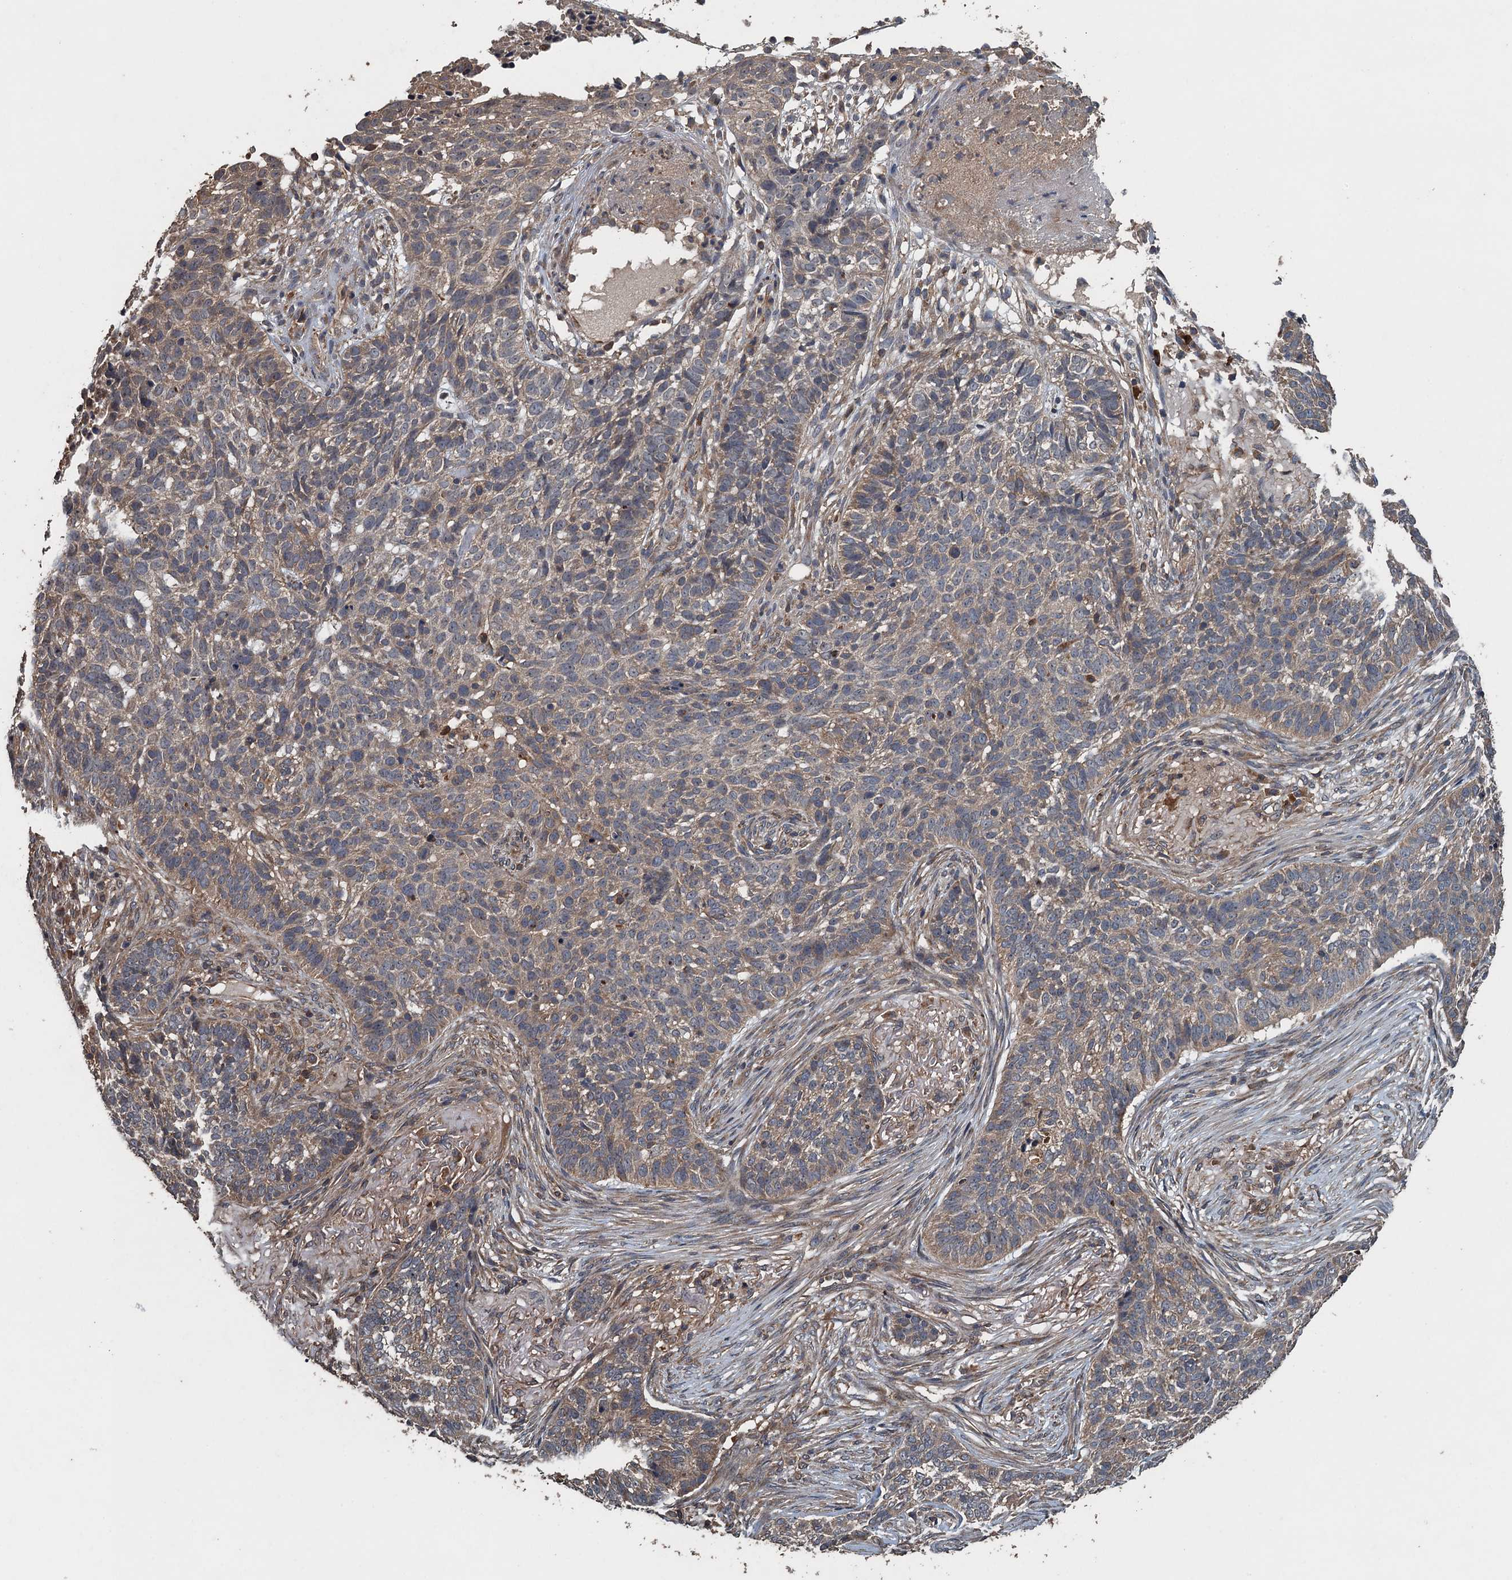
{"staining": {"intensity": "weak", "quantity": "25%-75%", "location": "cytoplasmic/membranous"}, "tissue": "skin cancer", "cell_type": "Tumor cells", "image_type": "cancer", "snomed": [{"axis": "morphology", "description": "Basal cell carcinoma"}, {"axis": "topography", "description": "Skin"}], "caption": "Brown immunohistochemical staining in skin basal cell carcinoma displays weak cytoplasmic/membranous staining in approximately 25%-75% of tumor cells.", "gene": "BORCS5", "patient": {"sex": "male", "age": 85}}